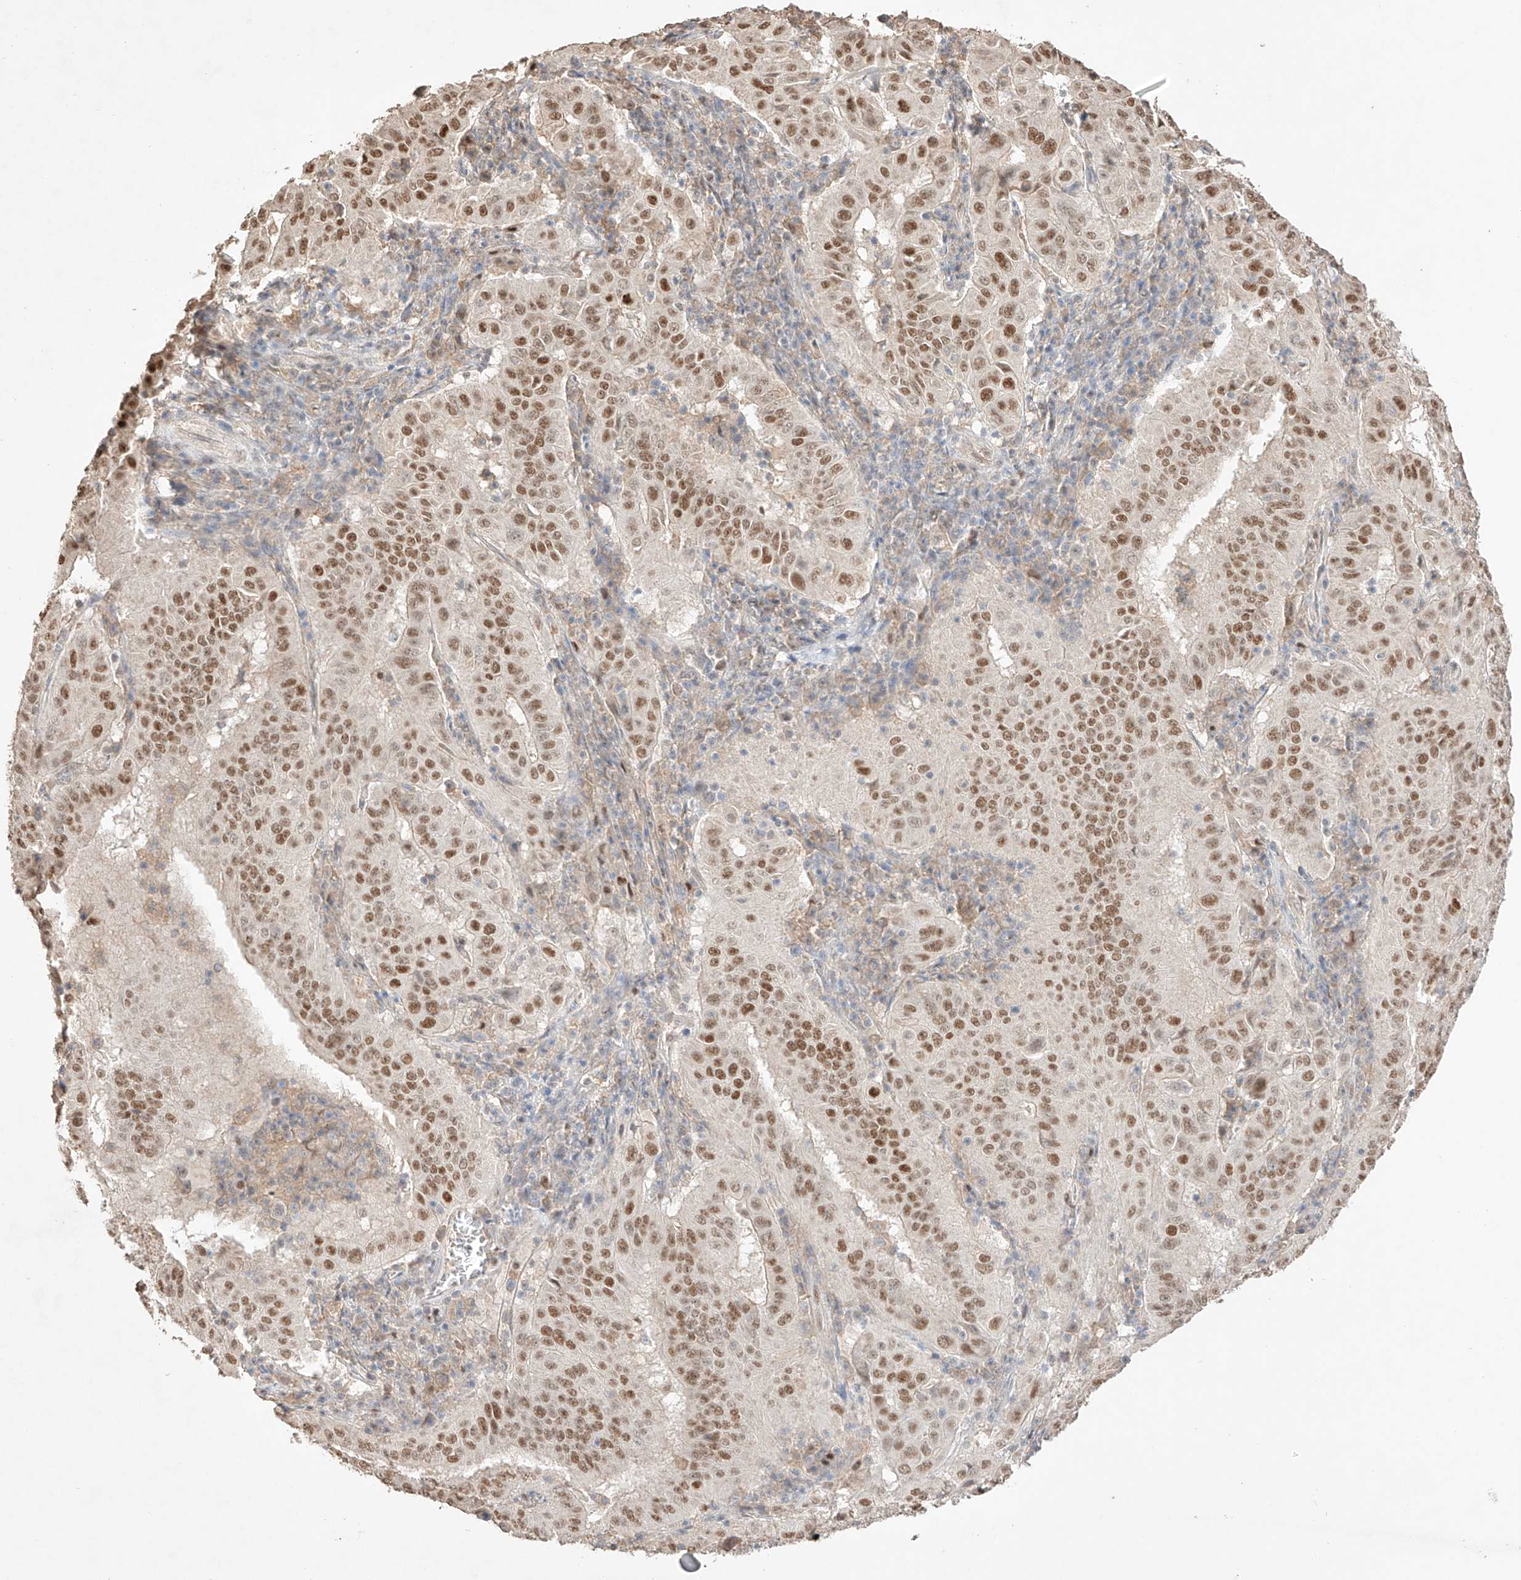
{"staining": {"intensity": "moderate", "quantity": ">75%", "location": "nuclear"}, "tissue": "pancreatic cancer", "cell_type": "Tumor cells", "image_type": "cancer", "snomed": [{"axis": "morphology", "description": "Adenocarcinoma, NOS"}, {"axis": "topography", "description": "Pancreas"}], "caption": "Immunohistochemistry image of neoplastic tissue: pancreatic adenocarcinoma stained using IHC demonstrates medium levels of moderate protein expression localized specifically in the nuclear of tumor cells, appearing as a nuclear brown color.", "gene": "APIP", "patient": {"sex": "male", "age": 63}}